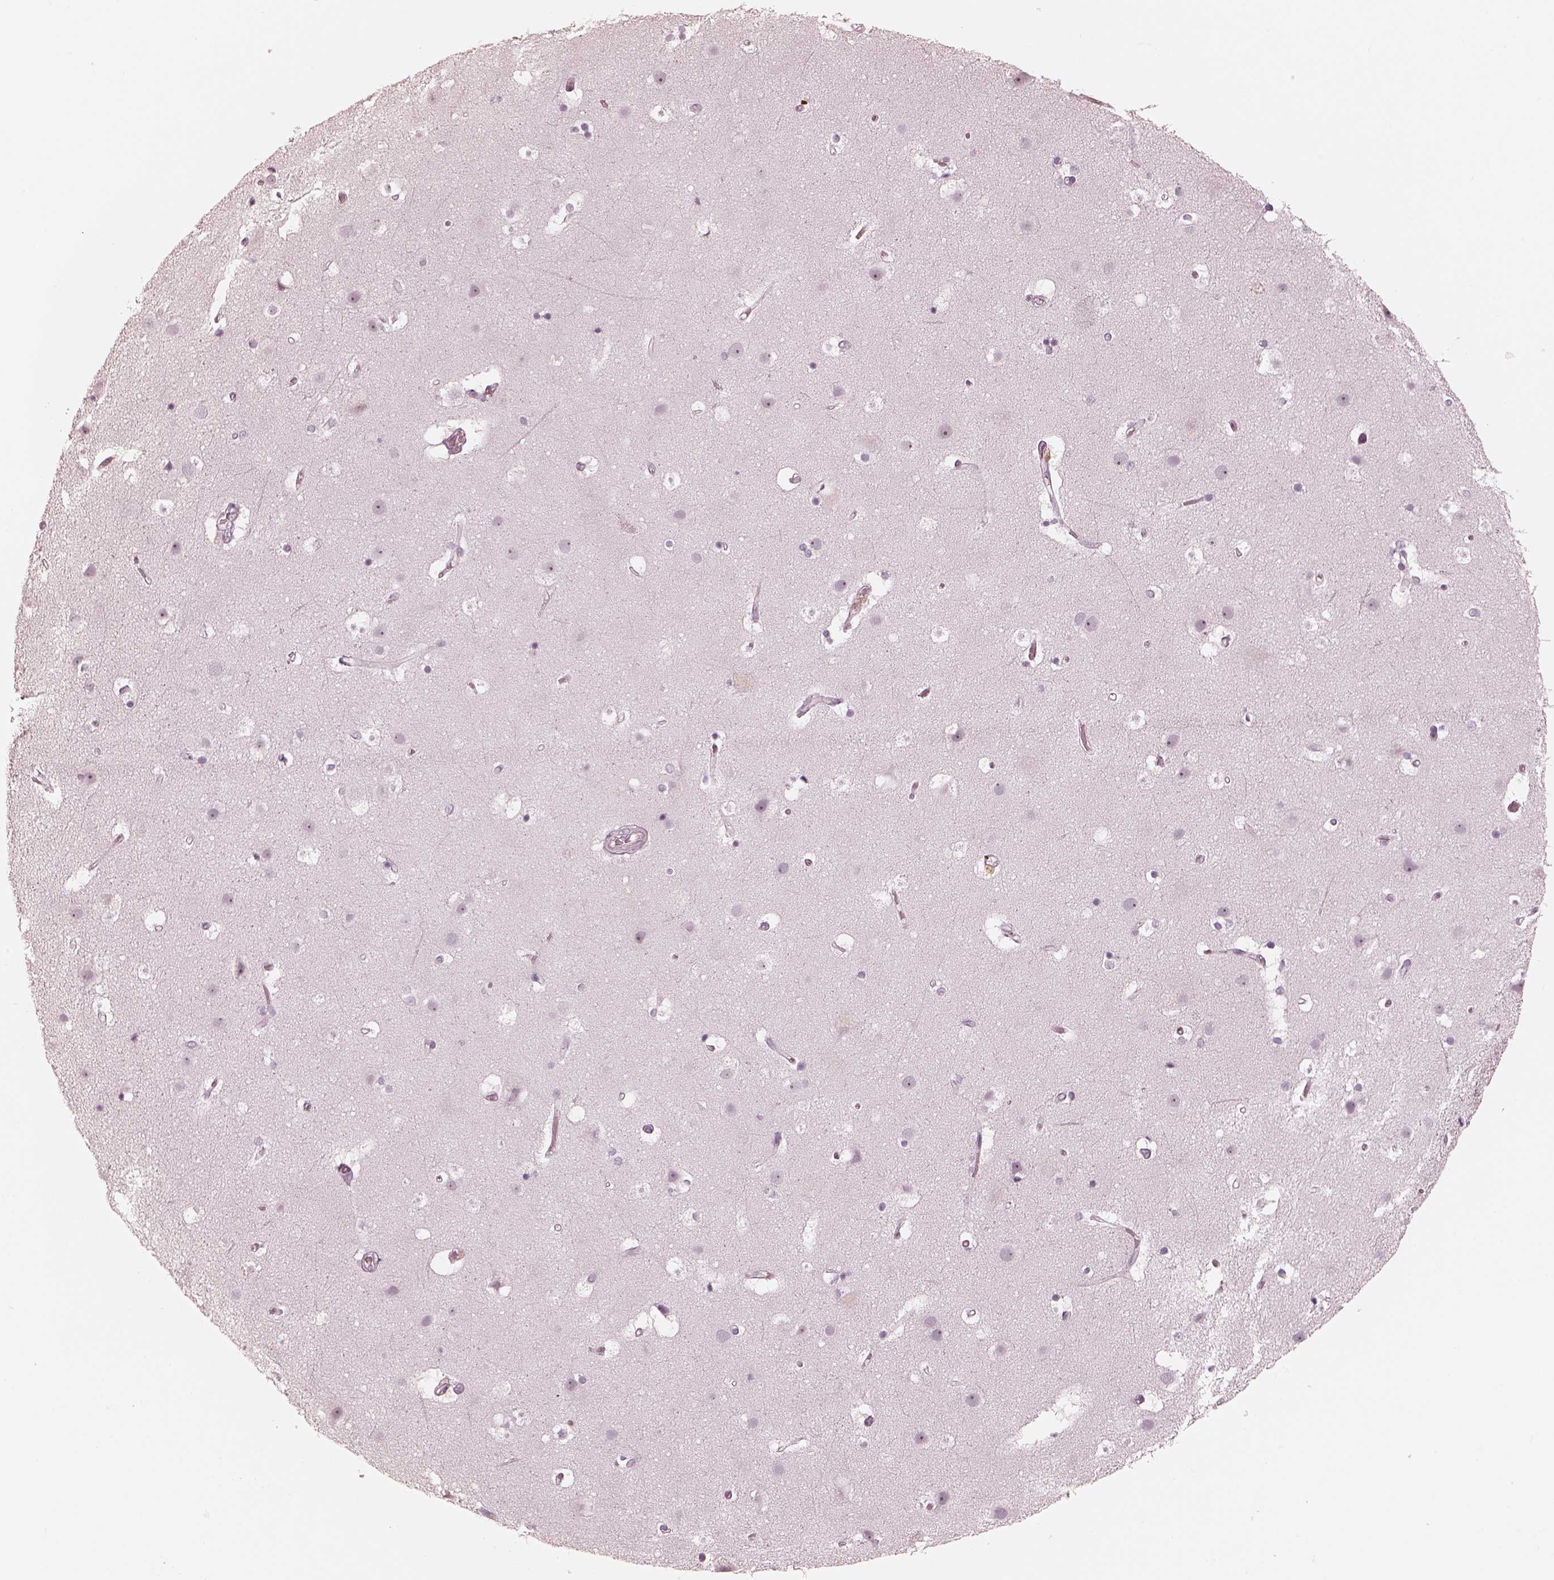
{"staining": {"intensity": "negative", "quantity": "none", "location": "none"}, "tissue": "cerebral cortex", "cell_type": "Endothelial cells", "image_type": "normal", "snomed": [{"axis": "morphology", "description": "Normal tissue, NOS"}, {"axis": "topography", "description": "Cerebral cortex"}], "caption": "Immunohistochemical staining of normal human cerebral cortex displays no significant expression in endothelial cells.", "gene": "CALR3", "patient": {"sex": "female", "age": 52}}